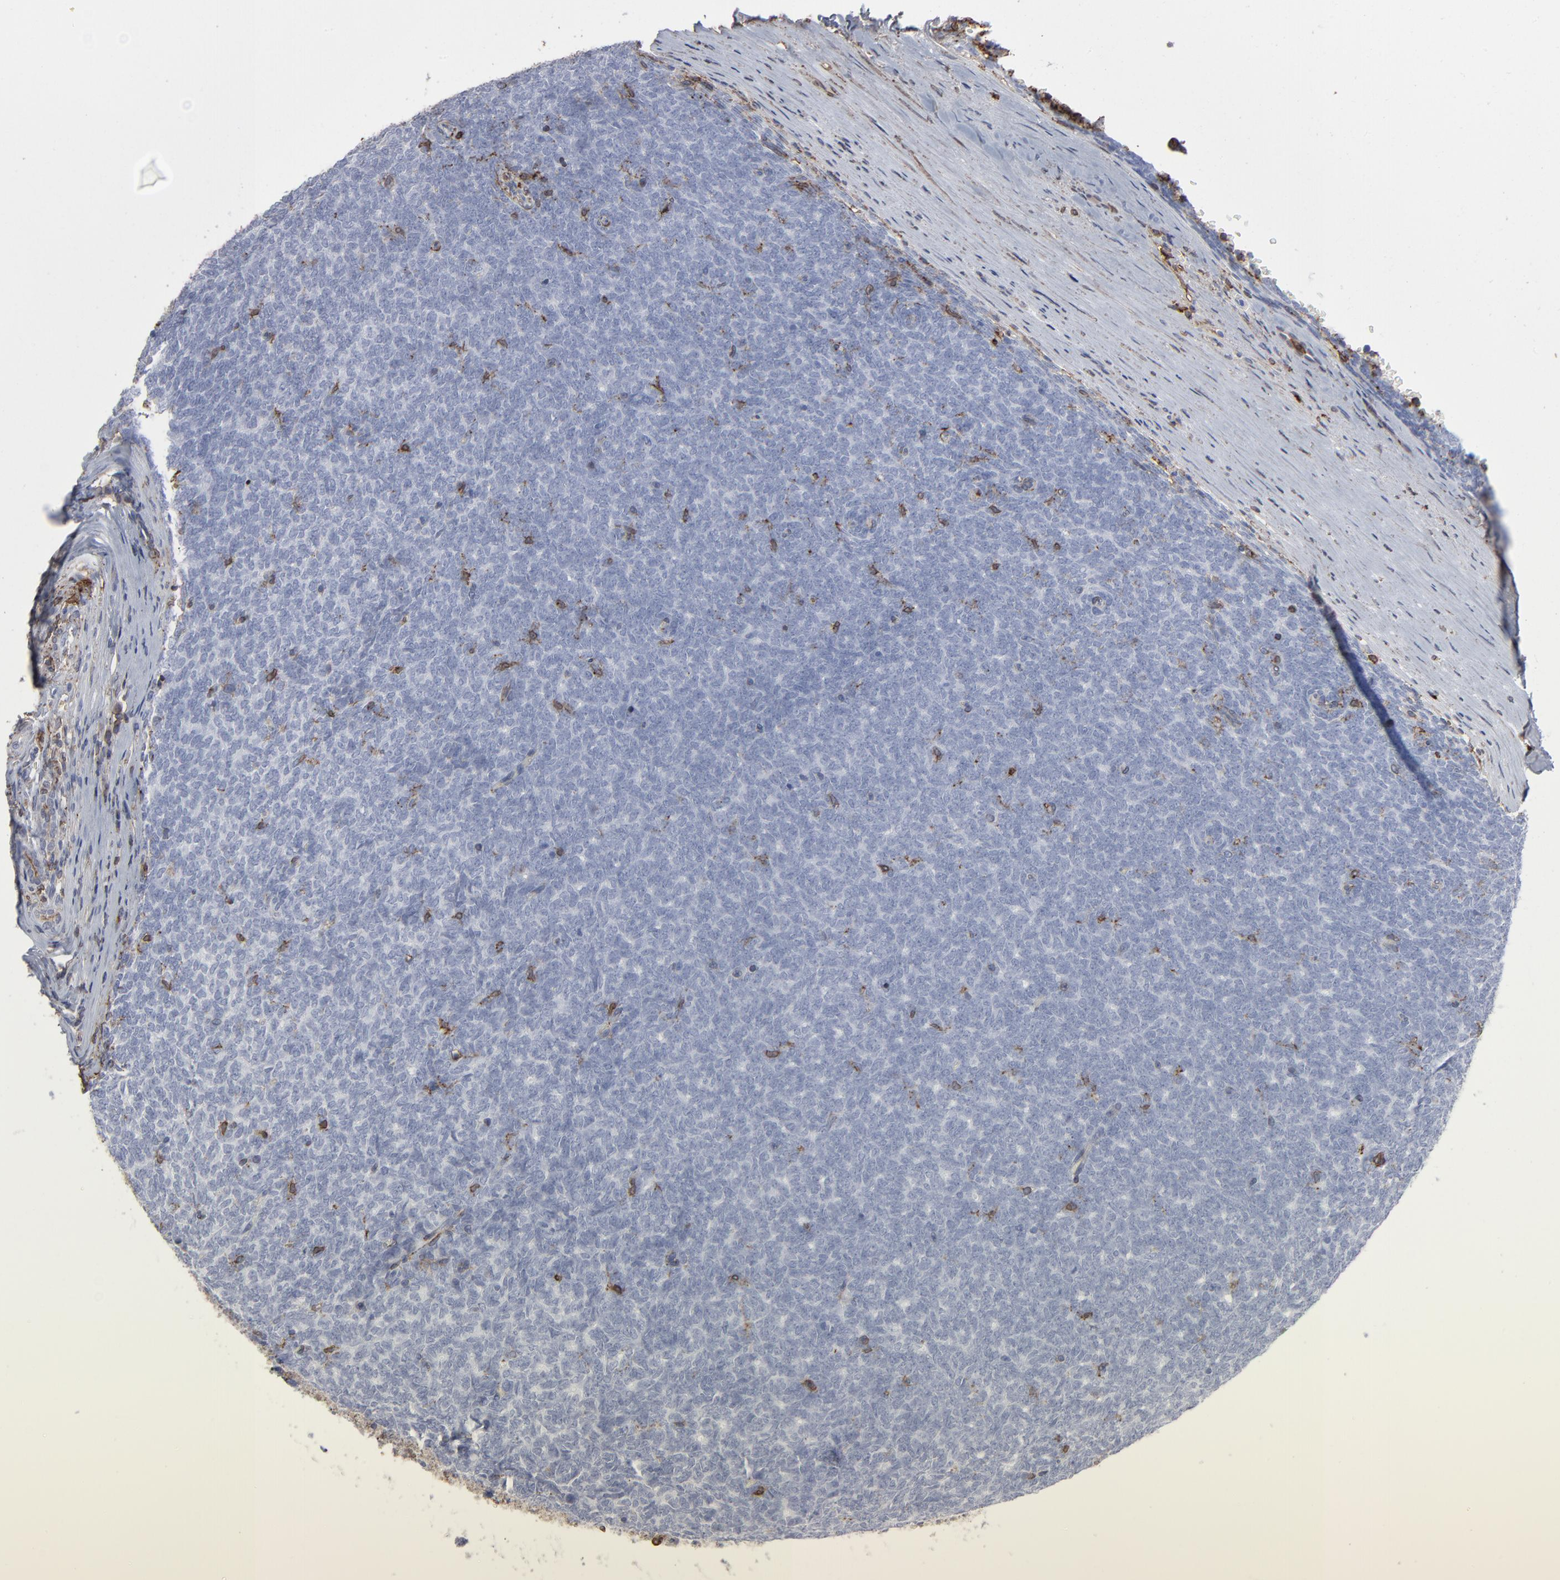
{"staining": {"intensity": "moderate", "quantity": "<25%", "location": "cytoplasmic/membranous,nuclear"}, "tissue": "renal cancer", "cell_type": "Tumor cells", "image_type": "cancer", "snomed": [{"axis": "morphology", "description": "Neoplasm, malignant, NOS"}, {"axis": "topography", "description": "Kidney"}], "caption": "Renal neoplasm (malignant) stained for a protein exhibits moderate cytoplasmic/membranous and nuclear positivity in tumor cells.", "gene": "ANXA5", "patient": {"sex": "male", "age": 28}}